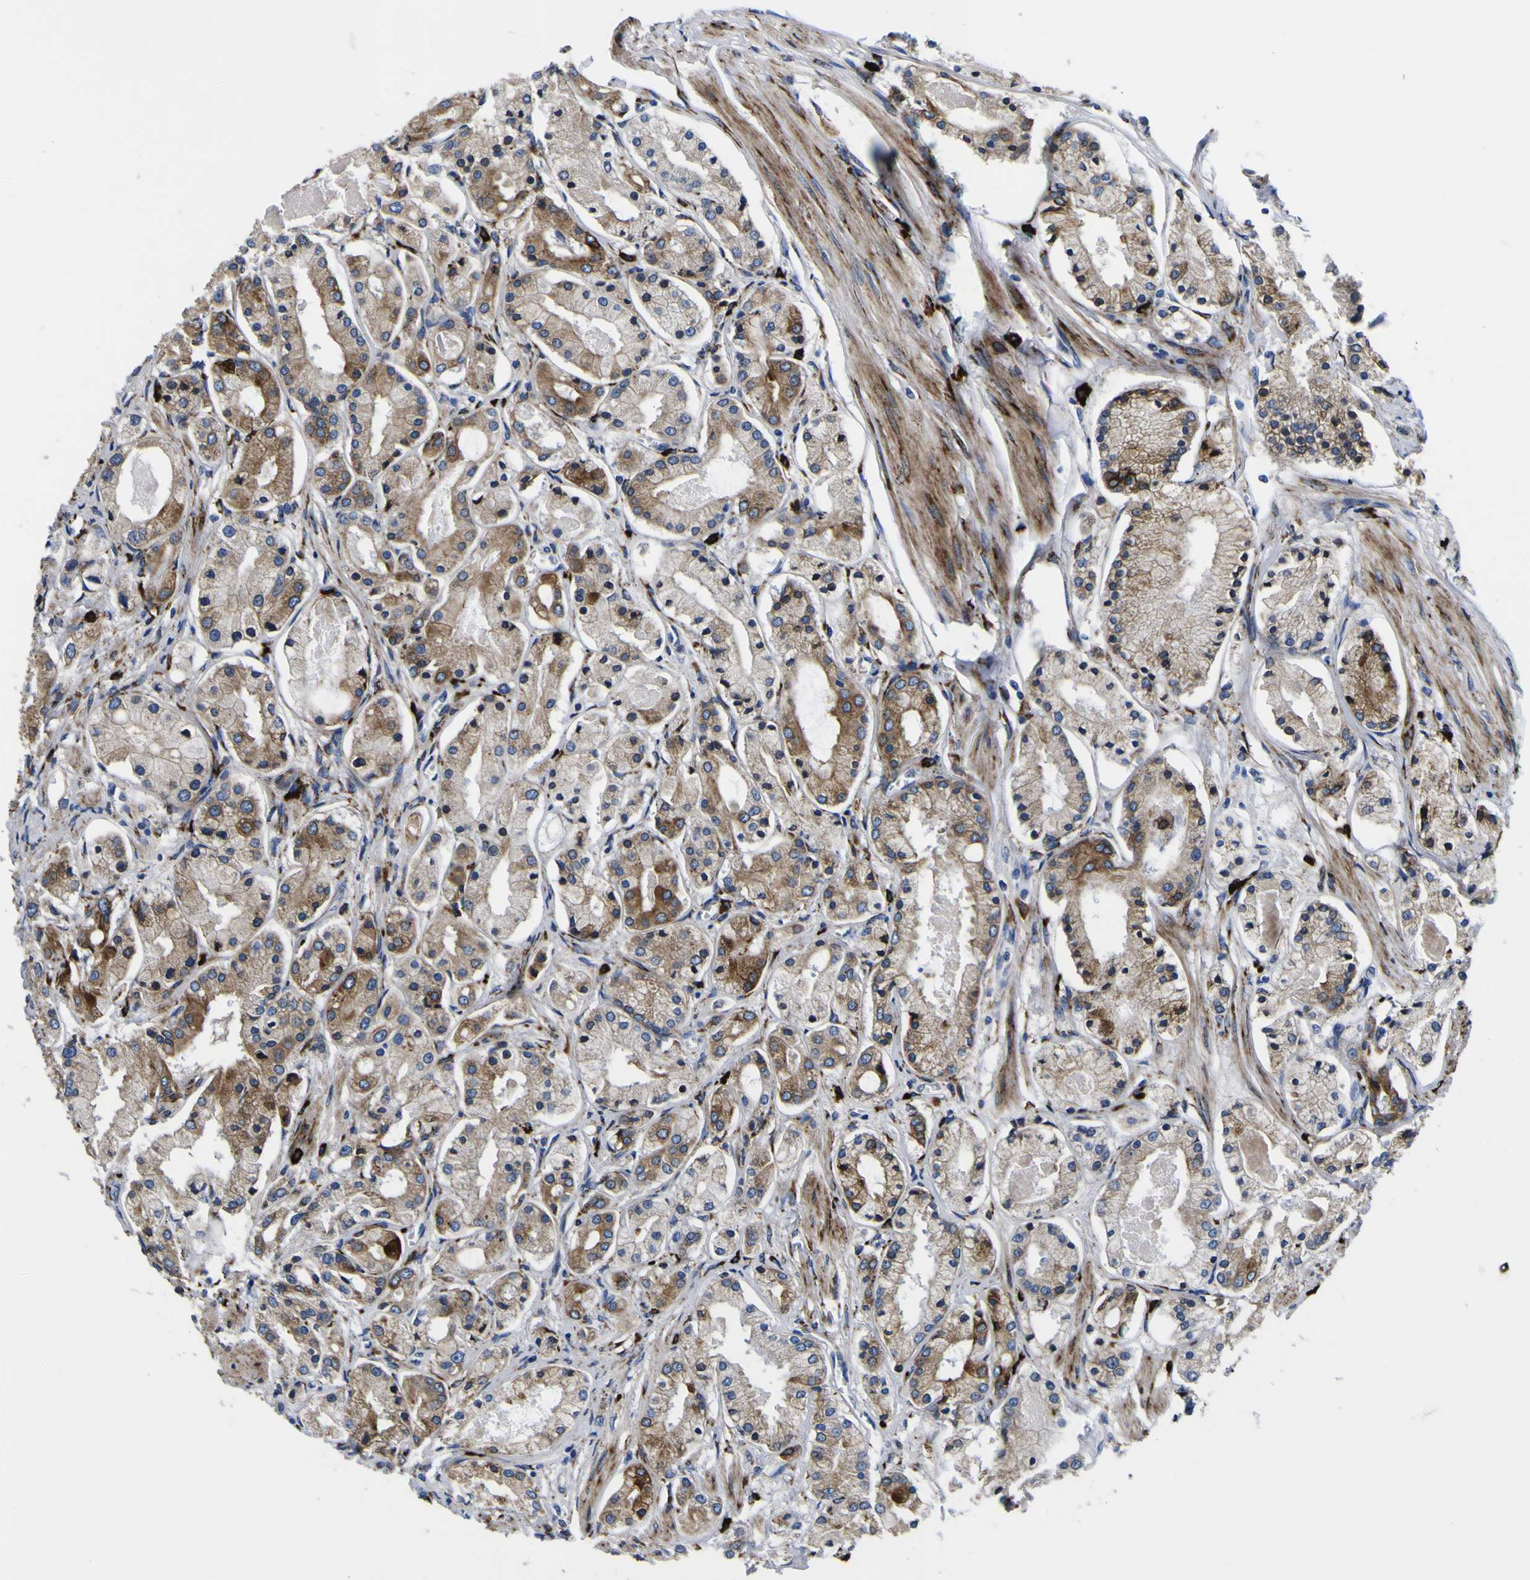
{"staining": {"intensity": "moderate", "quantity": "25%-75%", "location": "cytoplasmic/membranous"}, "tissue": "prostate cancer", "cell_type": "Tumor cells", "image_type": "cancer", "snomed": [{"axis": "morphology", "description": "Adenocarcinoma, High grade"}, {"axis": "topography", "description": "Prostate"}], "caption": "This is an image of immunohistochemistry staining of adenocarcinoma (high-grade) (prostate), which shows moderate expression in the cytoplasmic/membranous of tumor cells.", "gene": "SCD", "patient": {"sex": "male", "age": 66}}